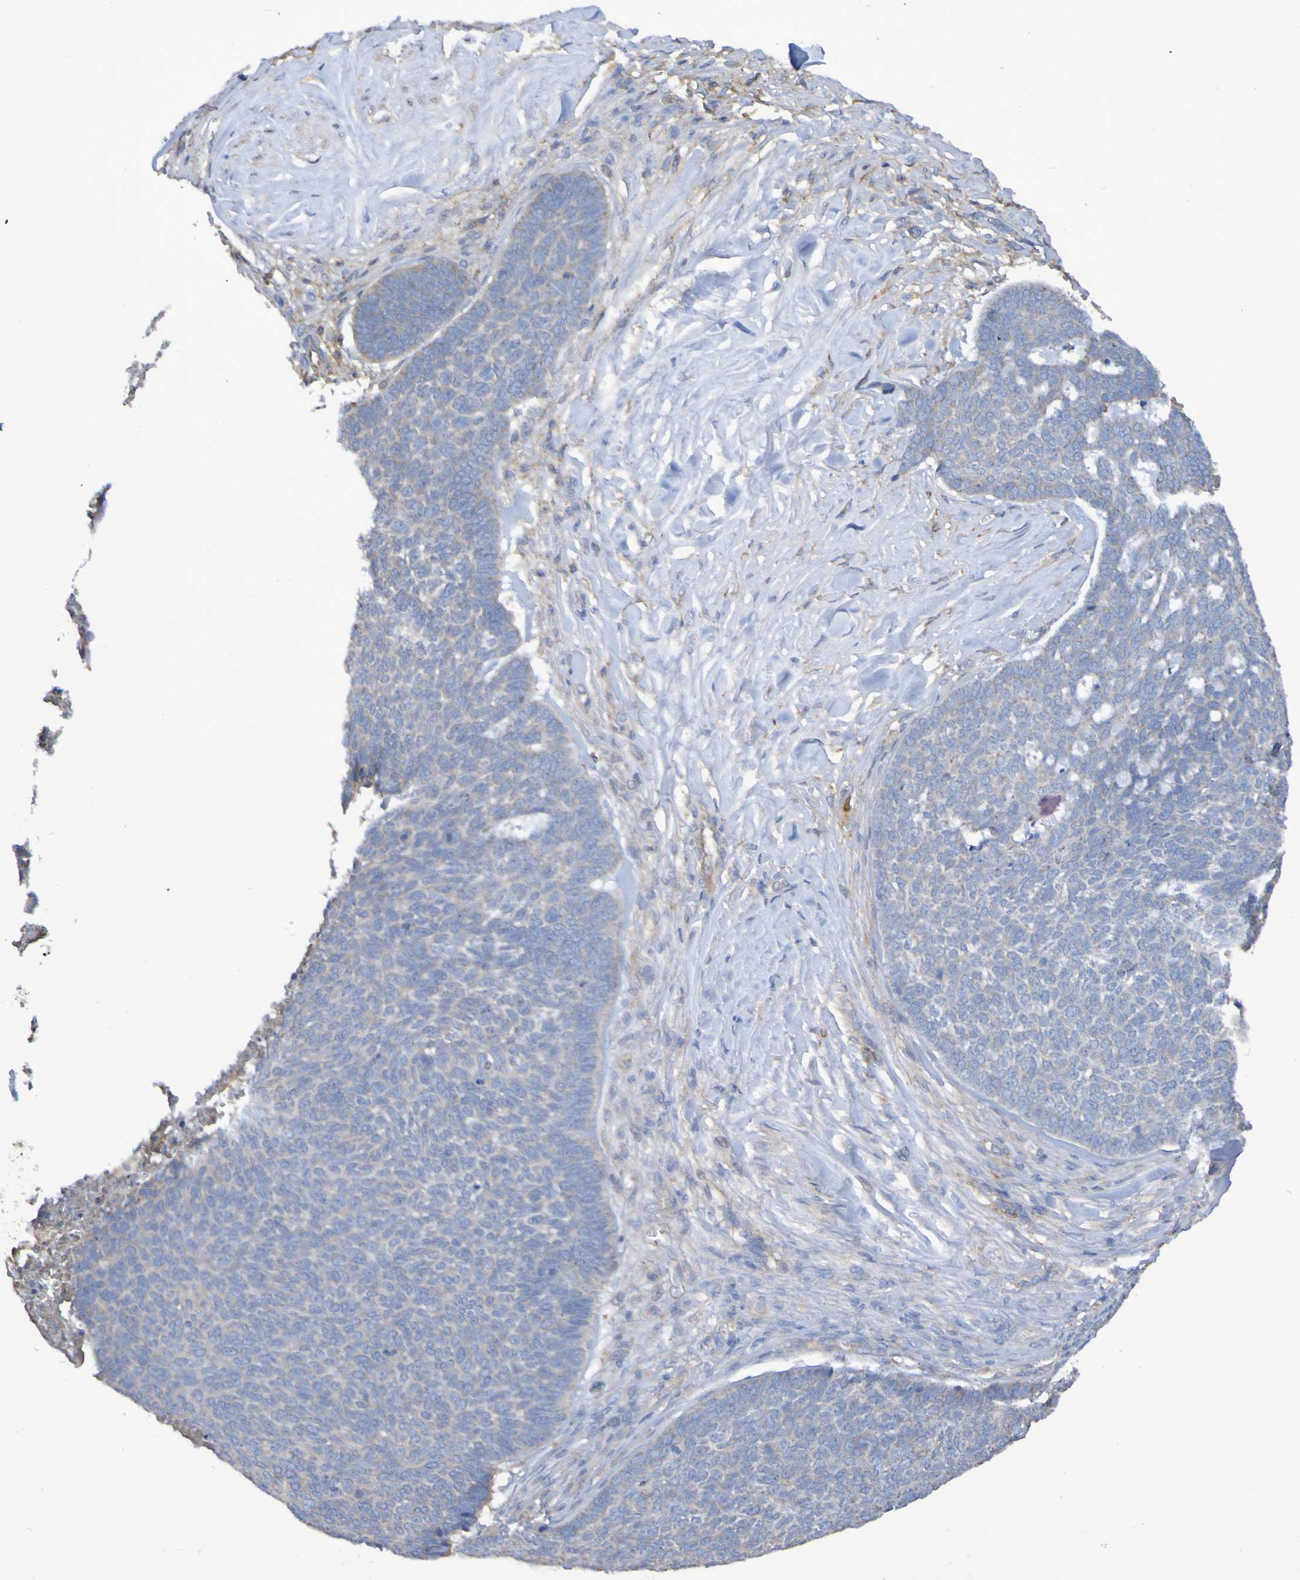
{"staining": {"intensity": "weak", "quantity": "<25%", "location": "cytoplasmic/membranous"}, "tissue": "skin cancer", "cell_type": "Tumor cells", "image_type": "cancer", "snomed": [{"axis": "morphology", "description": "Basal cell carcinoma"}, {"axis": "topography", "description": "Skin"}], "caption": "Micrograph shows no protein positivity in tumor cells of basal cell carcinoma (skin) tissue. (DAB immunohistochemistry visualized using brightfield microscopy, high magnification).", "gene": "SYNJ1", "patient": {"sex": "male", "age": 84}}